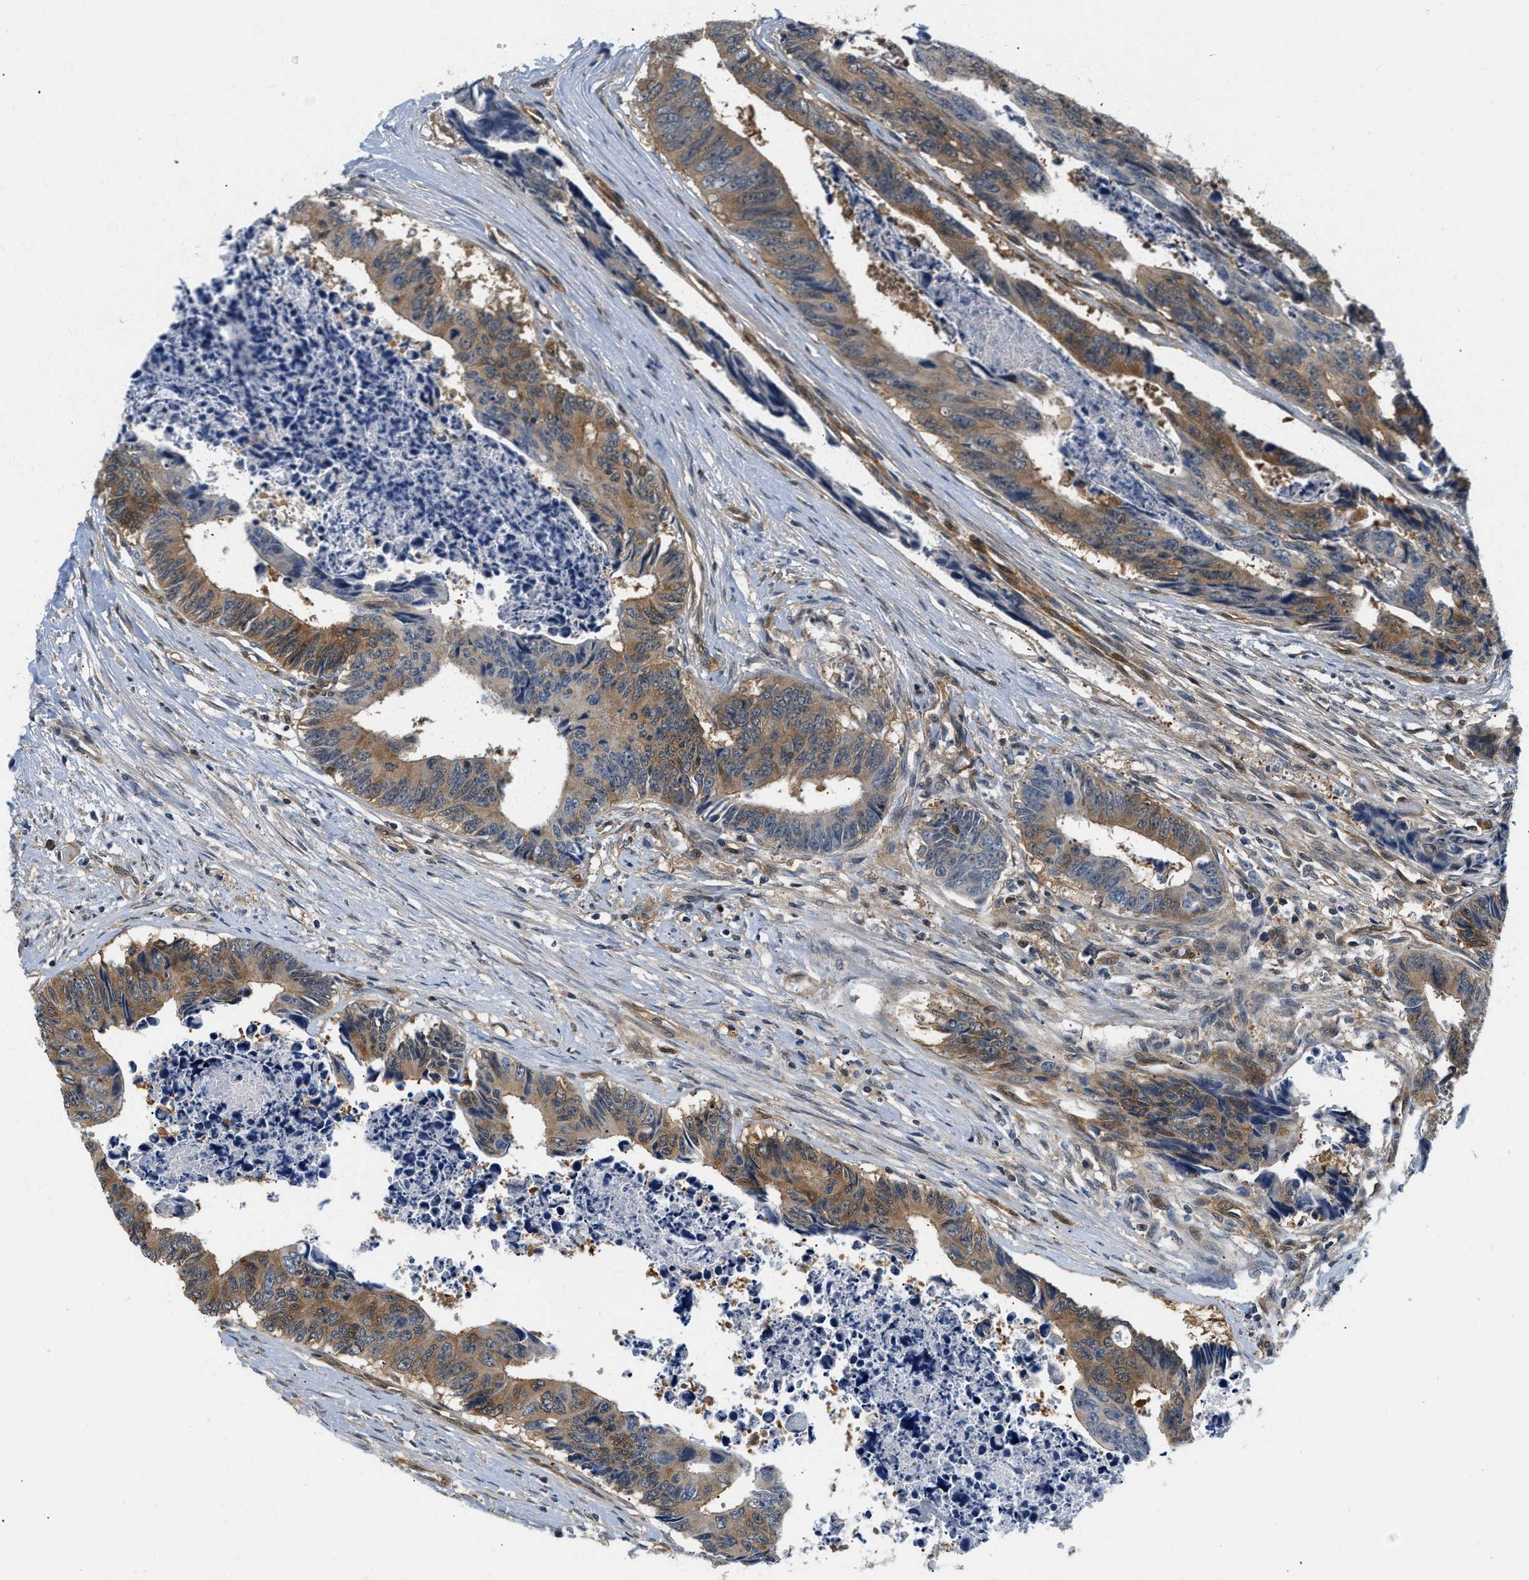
{"staining": {"intensity": "moderate", "quantity": ">75%", "location": "cytoplasmic/membranous"}, "tissue": "colorectal cancer", "cell_type": "Tumor cells", "image_type": "cancer", "snomed": [{"axis": "morphology", "description": "Adenocarcinoma, NOS"}, {"axis": "topography", "description": "Rectum"}], "caption": "About >75% of tumor cells in colorectal cancer (adenocarcinoma) show moderate cytoplasmic/membranous protein expression as visualized by brown immunohistochemical staining.", "gene": "EIF4EBP2", "patient": {"sex": "male", "age": 84}}